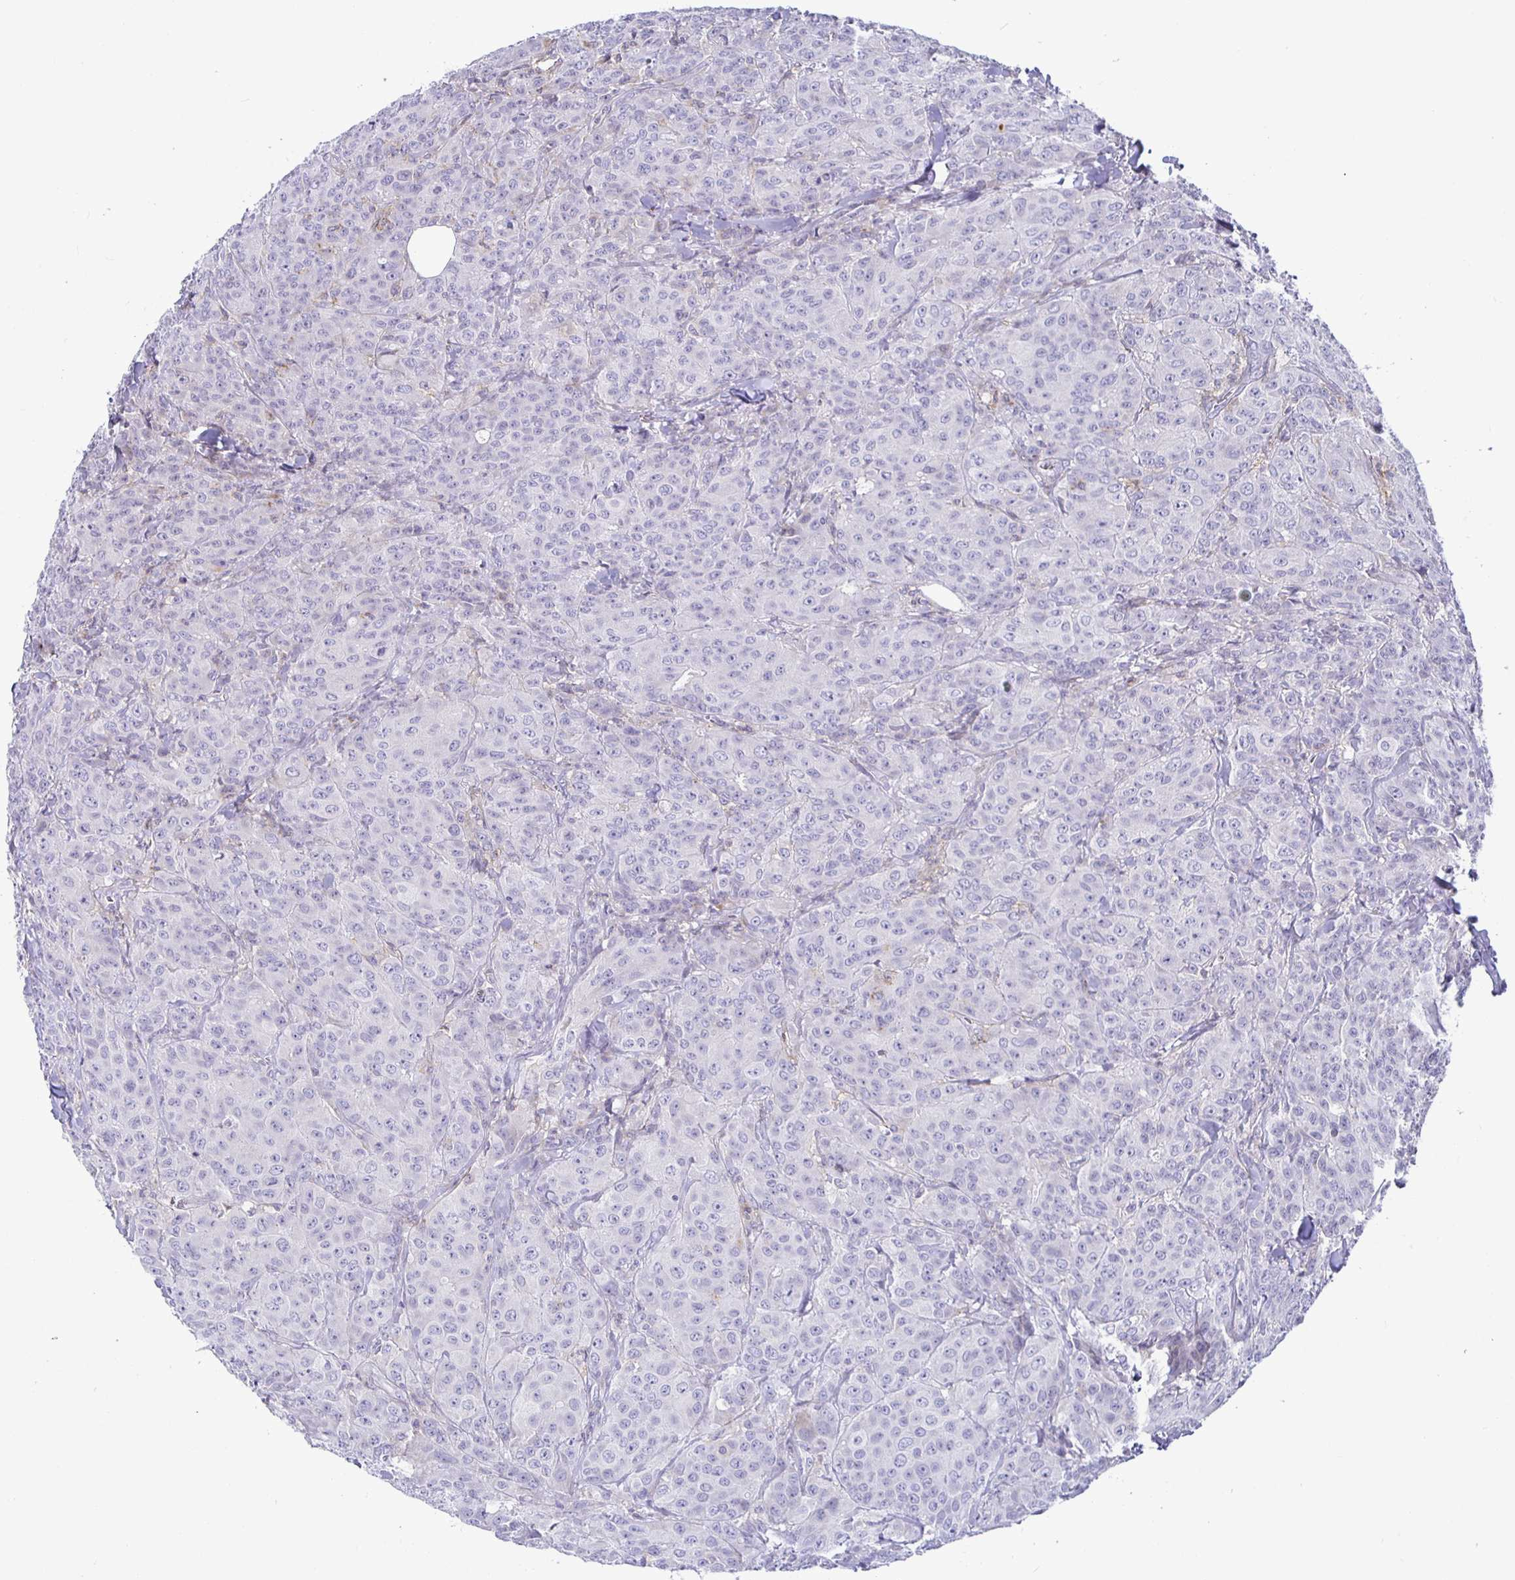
{"staining": {"intensity": "negative", "quantity": "none", "location": "none"}, "tissue": "breast cancer", "cell_type": "Tumor cells", "image_type": "cancer", "snomed": [{"axis": "morphology", "description": "Normal tissue, NOS"}, {"axis": "morphology", "description": "Duct carcinoma"}, {"axis": "topography", "description": "Breast"}], "caption": "Immunohistochemistry micrograph of neoplastic tissue: intraductal carcinoma (breast) stained with DAB (3,3'-diaminobenzidine) reveals no significant protein positivity in tumor cells.", "gene": "SIRPA", "patient": {"sex": "female", "age": 43}}